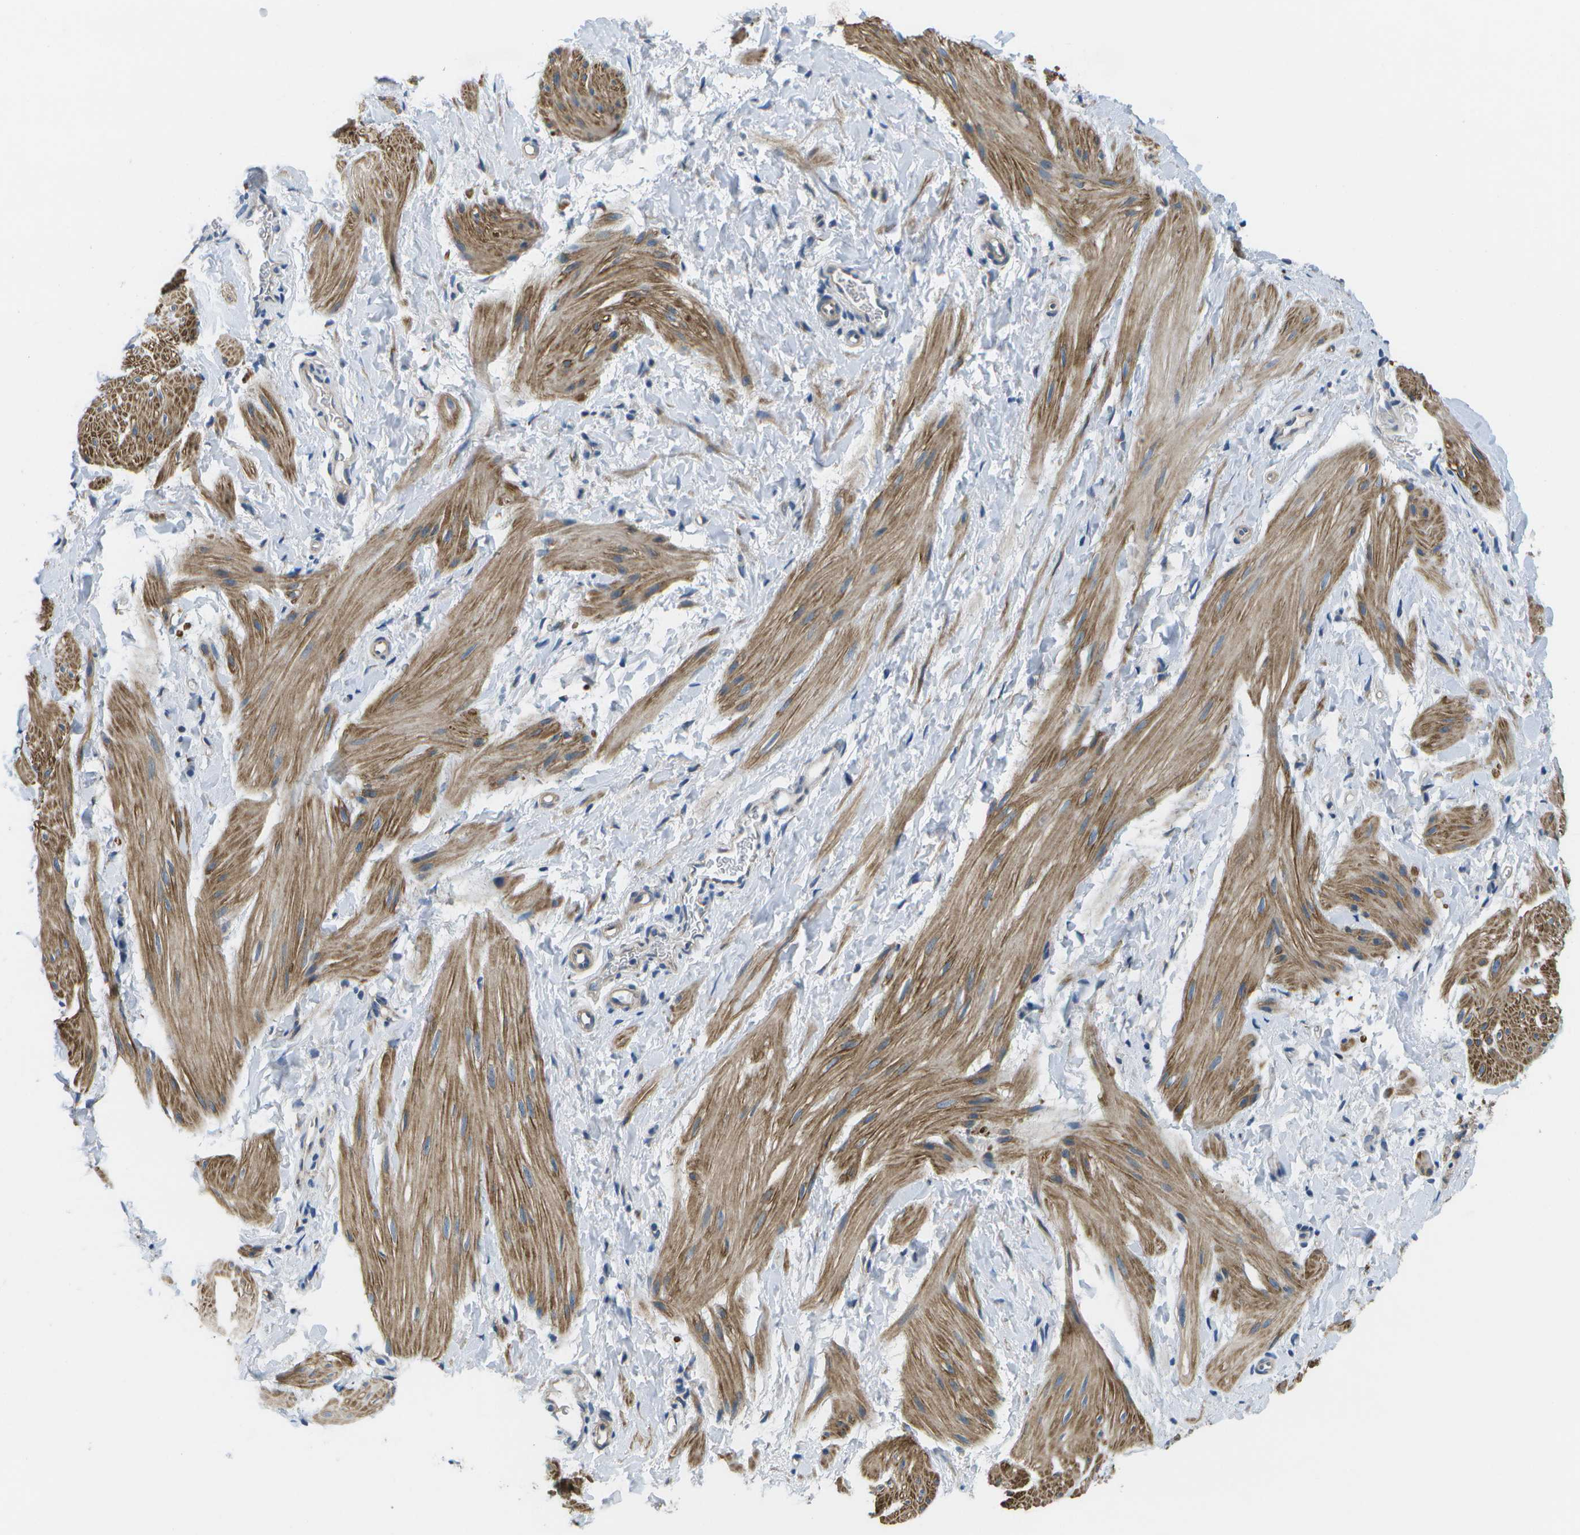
{"staining": {"intensity": "moderate", "quantity": ">75%", "location": "cytoplasmic/membranous"}, "tissue": "smooth muscle", "cell_type": "Smooth muscle cells", "image_type": "normal", "snomed": [{"axis": "morphology", "description": "Normal tissue, NOS"}, {"axis": "topography", "description": "Smooth muscle"}], "caption": "Immunohistochemical staining of normal smooth muscle exhibits medium levels of moderate cytoplasmic/membranous staining in approximately >75% of smooth muscle cells.", "gene": "P3H1", "patient": {"sex": "male", "age": 16}}